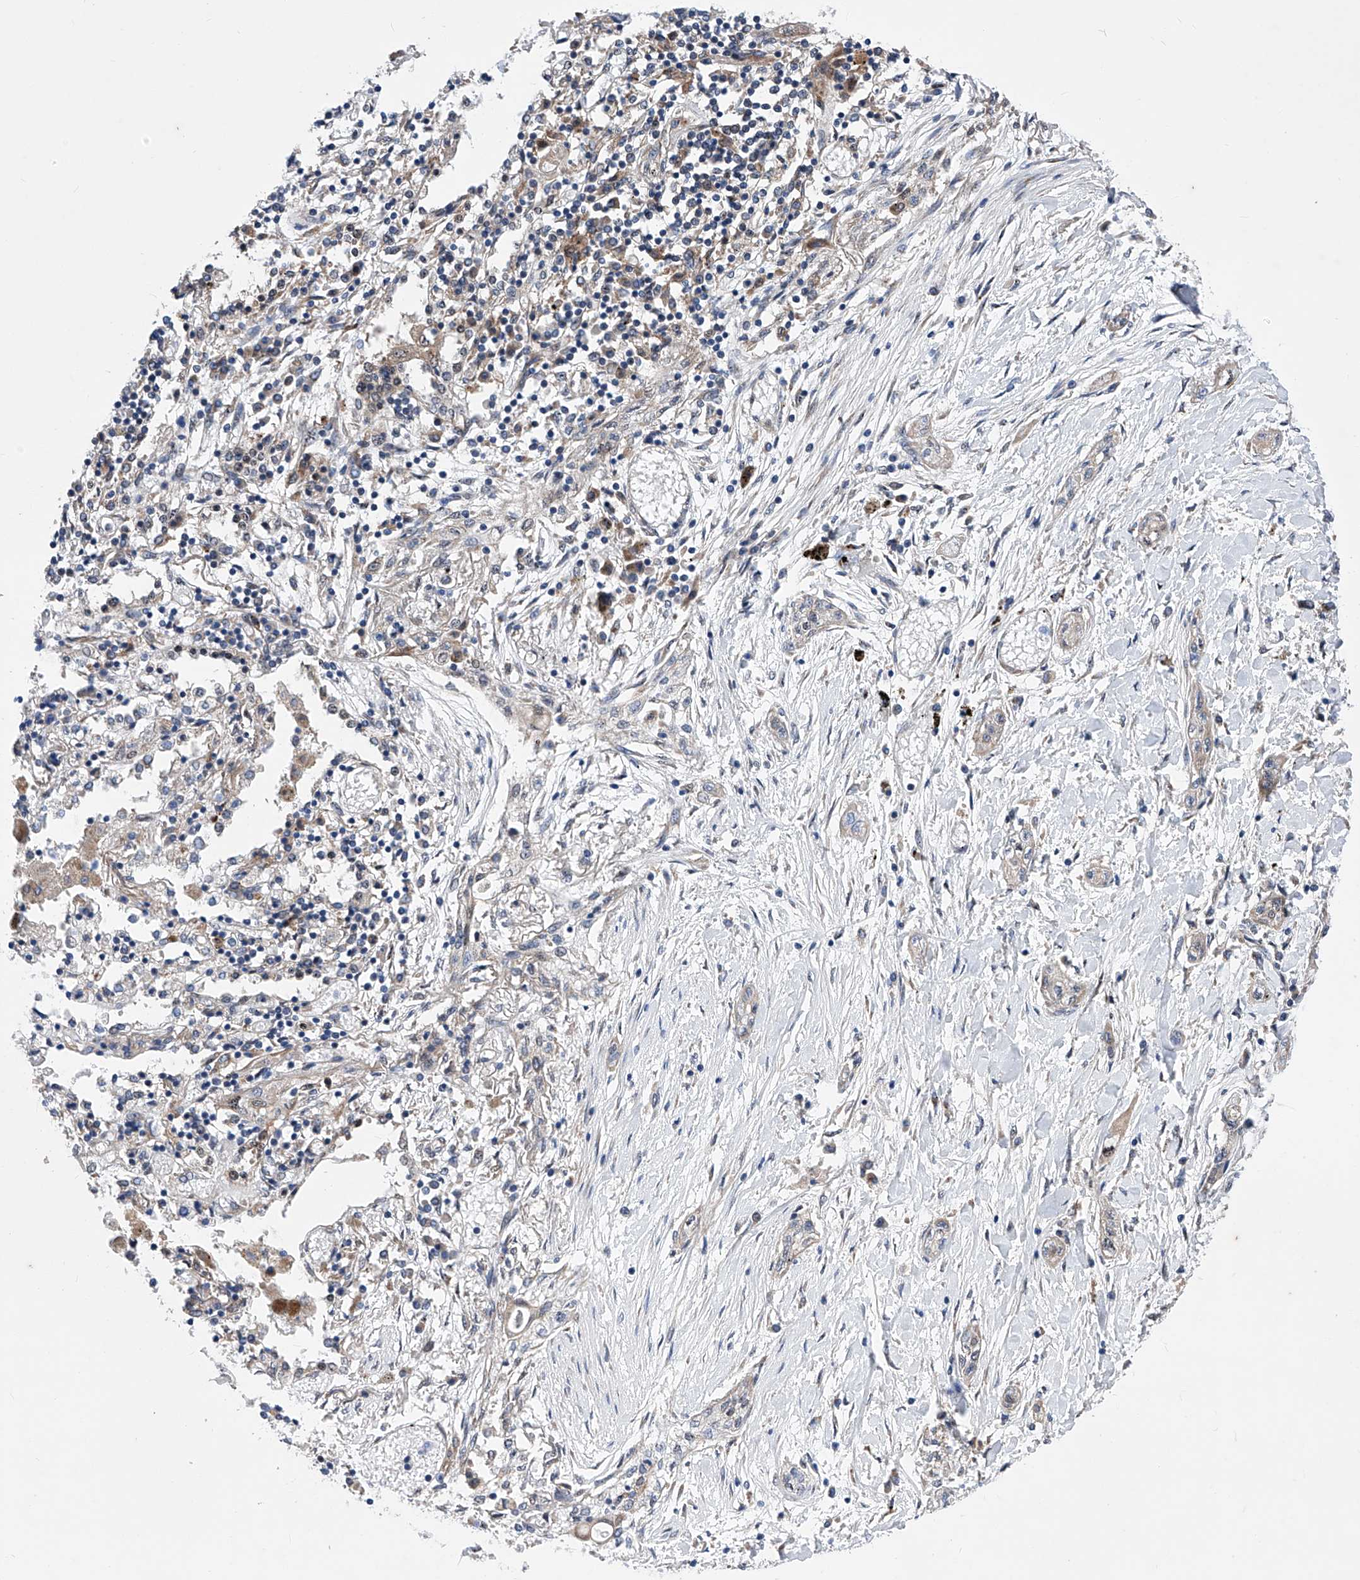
{"staining": {"intensity": "negative", "quantity": "none", "location": "none"}, "tissue": "lung cancer", "cell_type": "Tumor cells", "image_type": "cancer", "snomed": [{"axis": "morphology", "description": "Squamous cell carcinoma, NOS"}, {"axis": "topography", "description": "Lung"}], "caption": "Tumor cells are negative for protein expression in human lung squamous cell carcinoma.", "gene": "KTI12", "patient": {"sex": "female", "age": 47}}